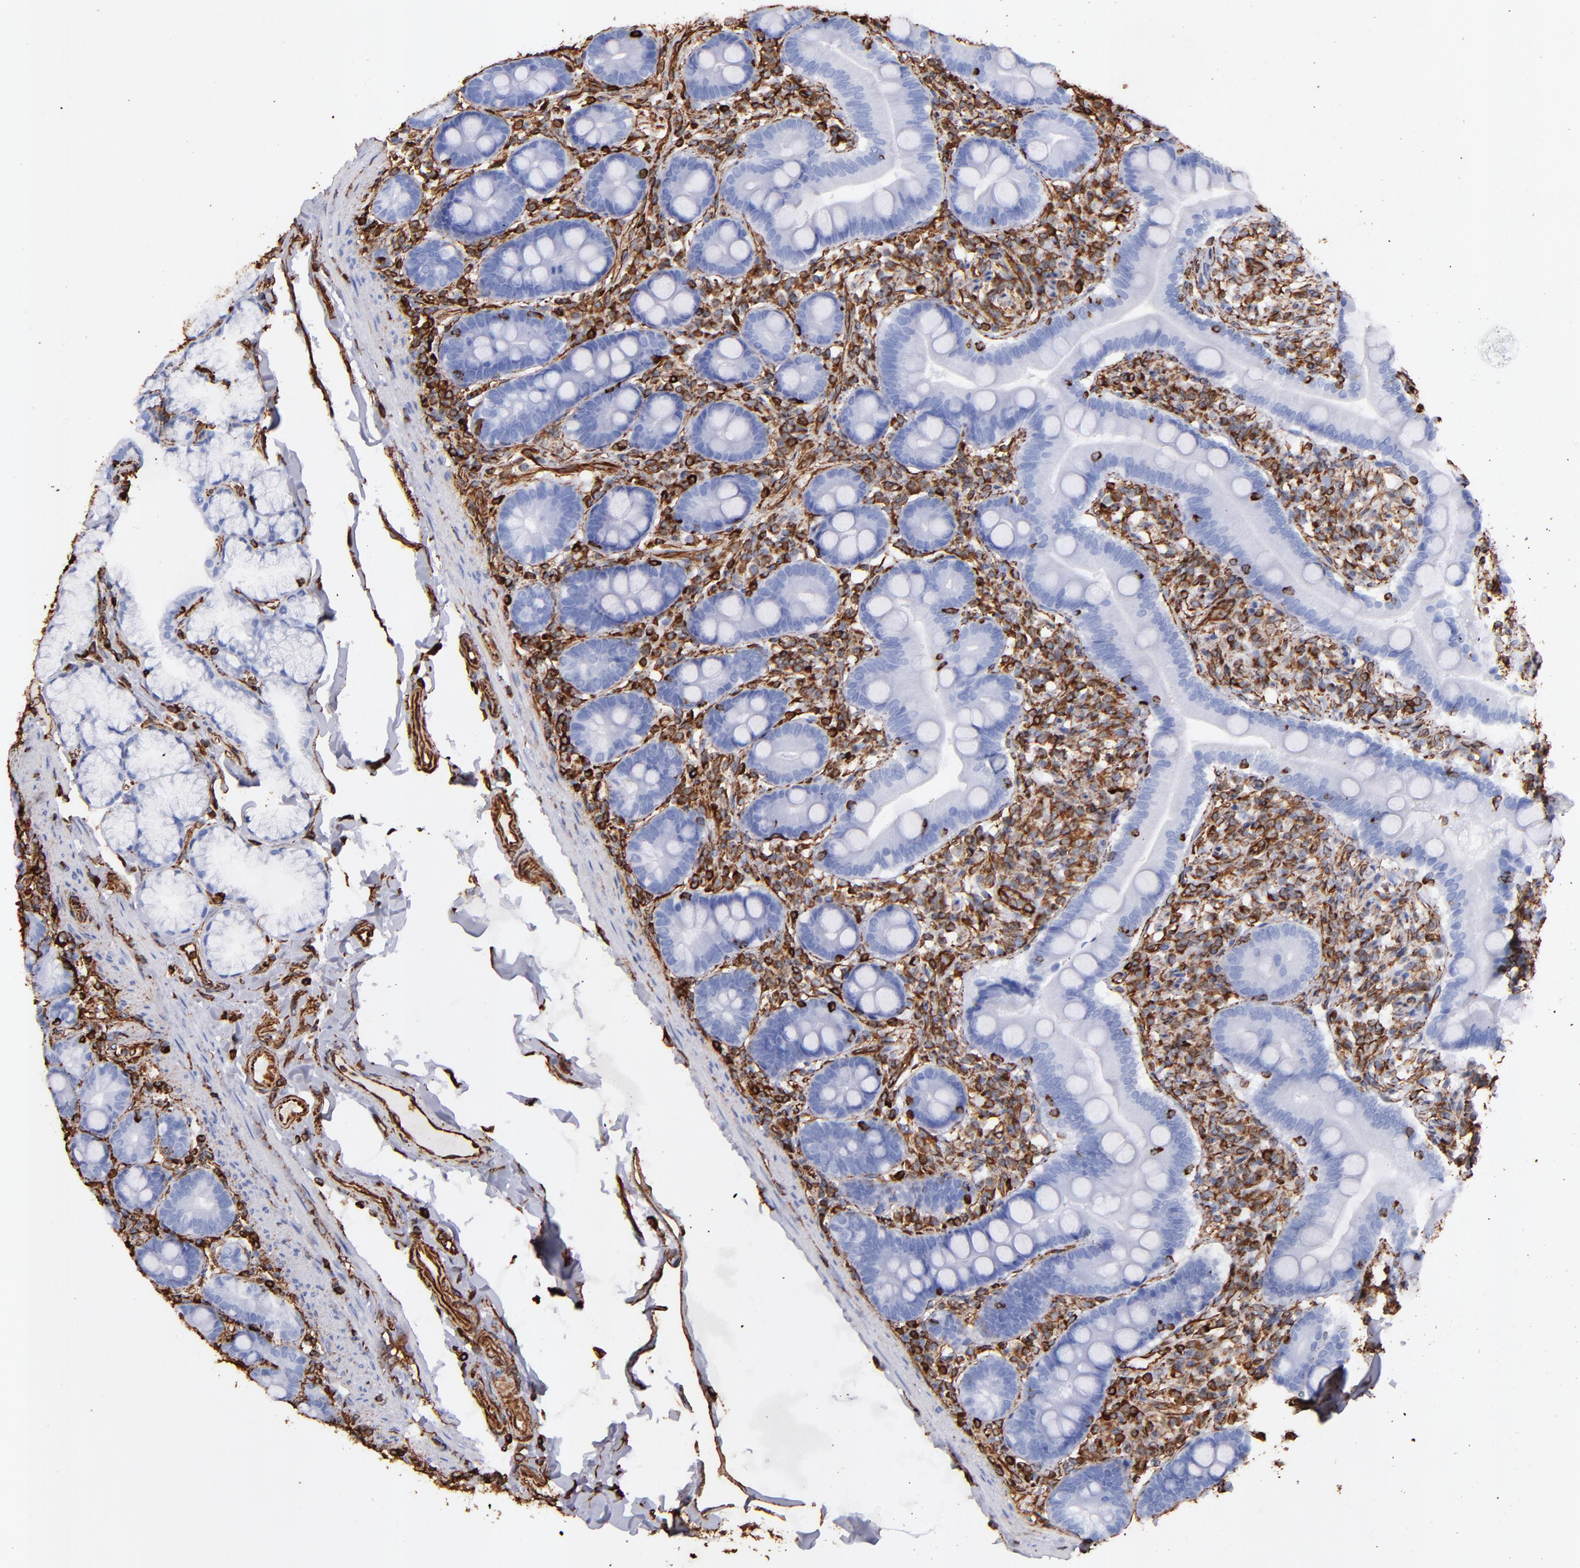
{"staining": {"intensity": "strong", "quantity": "<25%", "location": "cytoplasmic/membranous,nuclear"}, "tissue": "duodenum", "cell_type": "Glandular cells", "image_type": "normal", "snomed": [{"axis": "morphology", "description": "Normal tissue, NOS"}, {"axis": "topography", "description": "Duodenum"}], "caption": "Immunohistochemical staining of unremarkable duodenum exhibits strong cytoplasmic/membranous,nuclear protein positivity in approximately <25% of glandular cells. The protein is stained brown, and the nuclei are stained in blue (DAB IHC with brightfield microscopy, high magnification).", "gene": "VIM", "patient": {"sex": "male", "age": 50}}